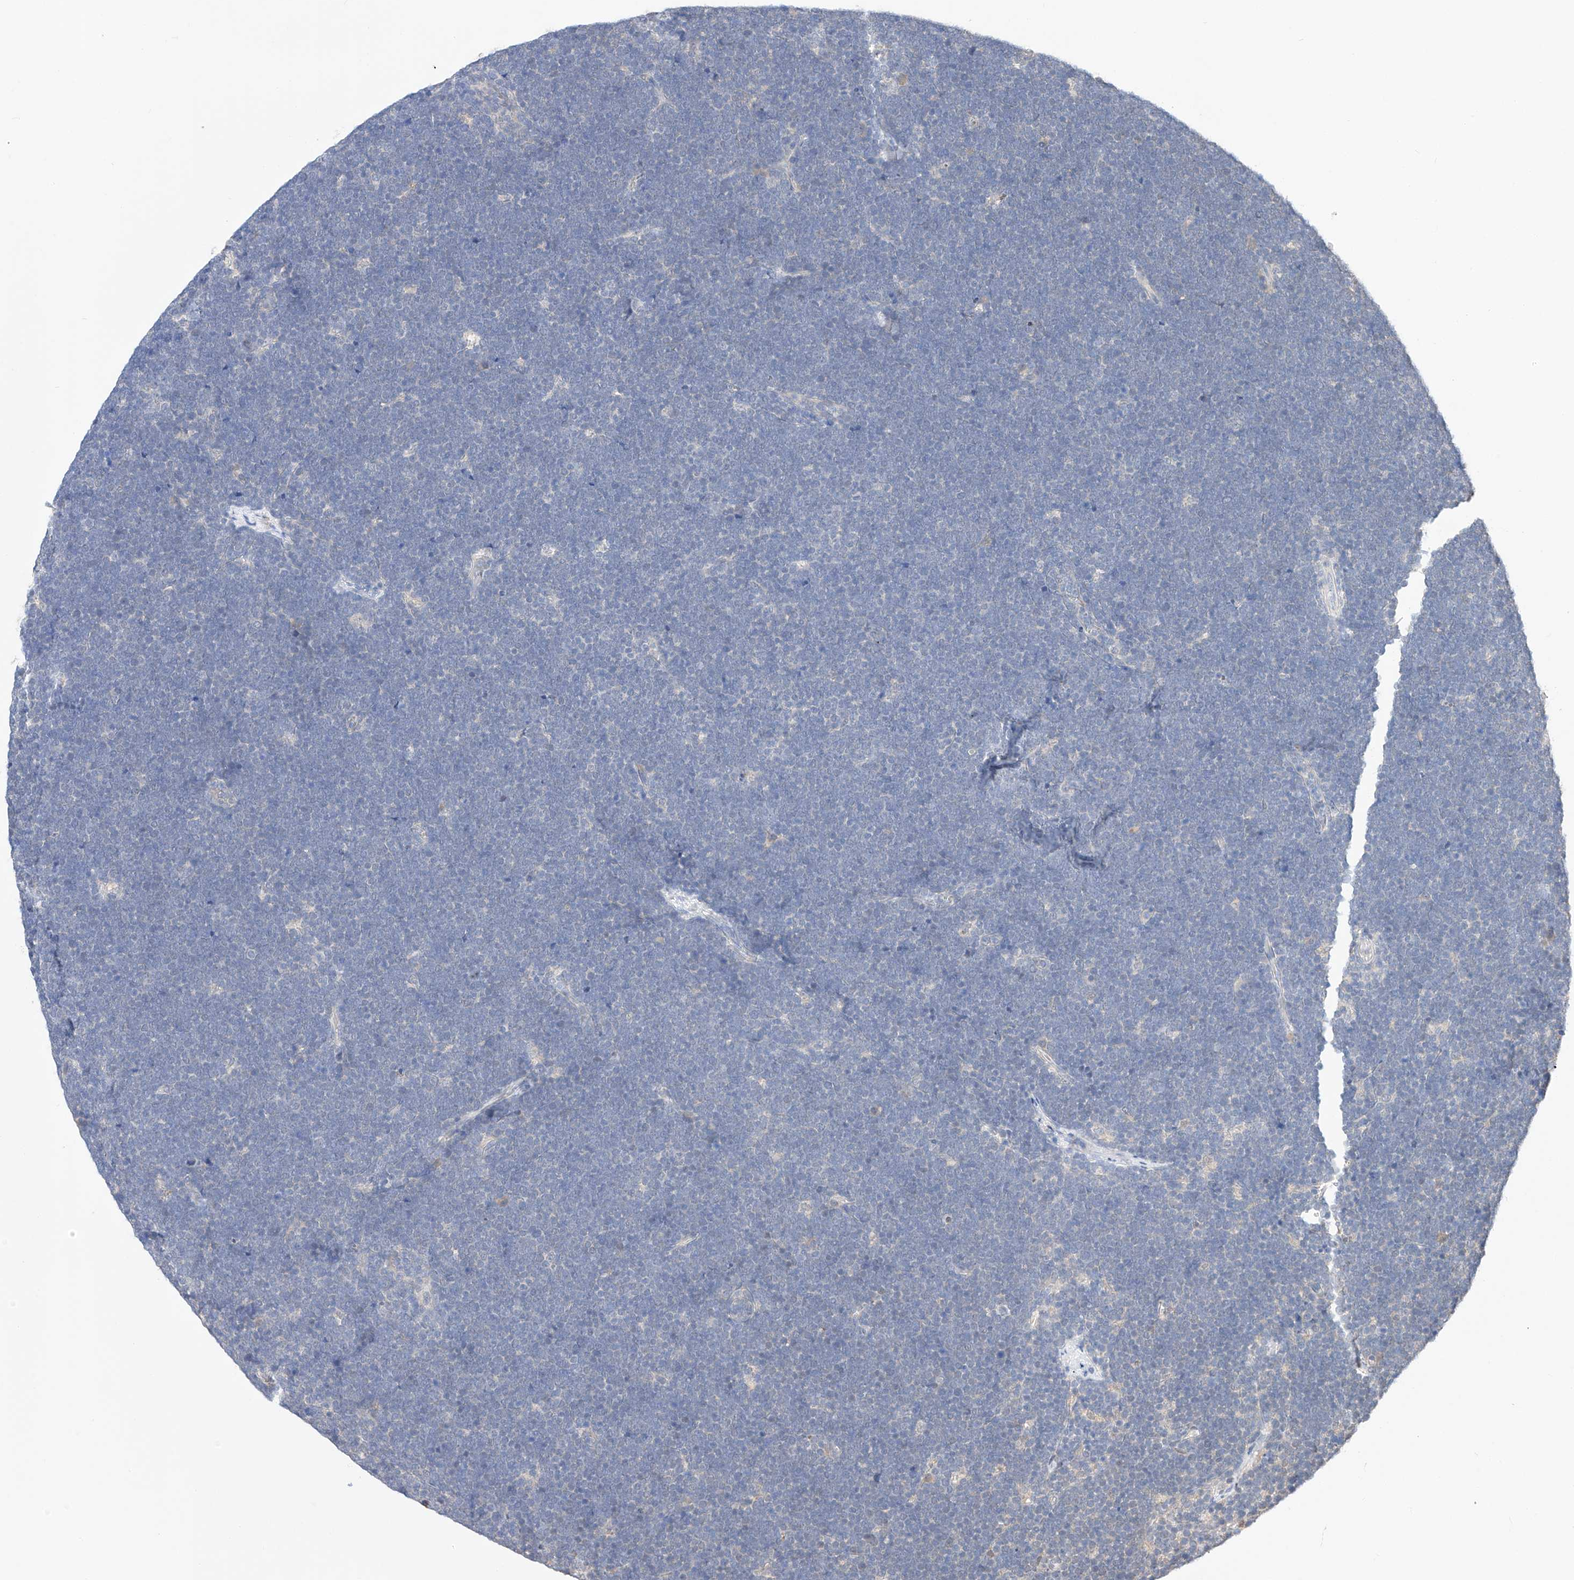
{"staining": {"intensity": "negative", "quantity": "none", "location": "none"}, "tissue": "lymphoma", "cell_type": "Tumor cells", "image_type": "cancer", "snomed": [{"axis": "morphology", "description": "Malignant lymphoma, non-Hodgkin's type, High grade"}, {"axis": "topography", "description": "Lymph node"}], "caption": "IHC photomicrograph of human lymphoma stained for a protein (brown), which exhibits no expression in tumor cells. The staining is performed using DAB brown chromogen with nuclei counter-stained in using hematoxylin.", "gene": "ZSCAN4", "patient": {"sex": "male", "age": 13}}